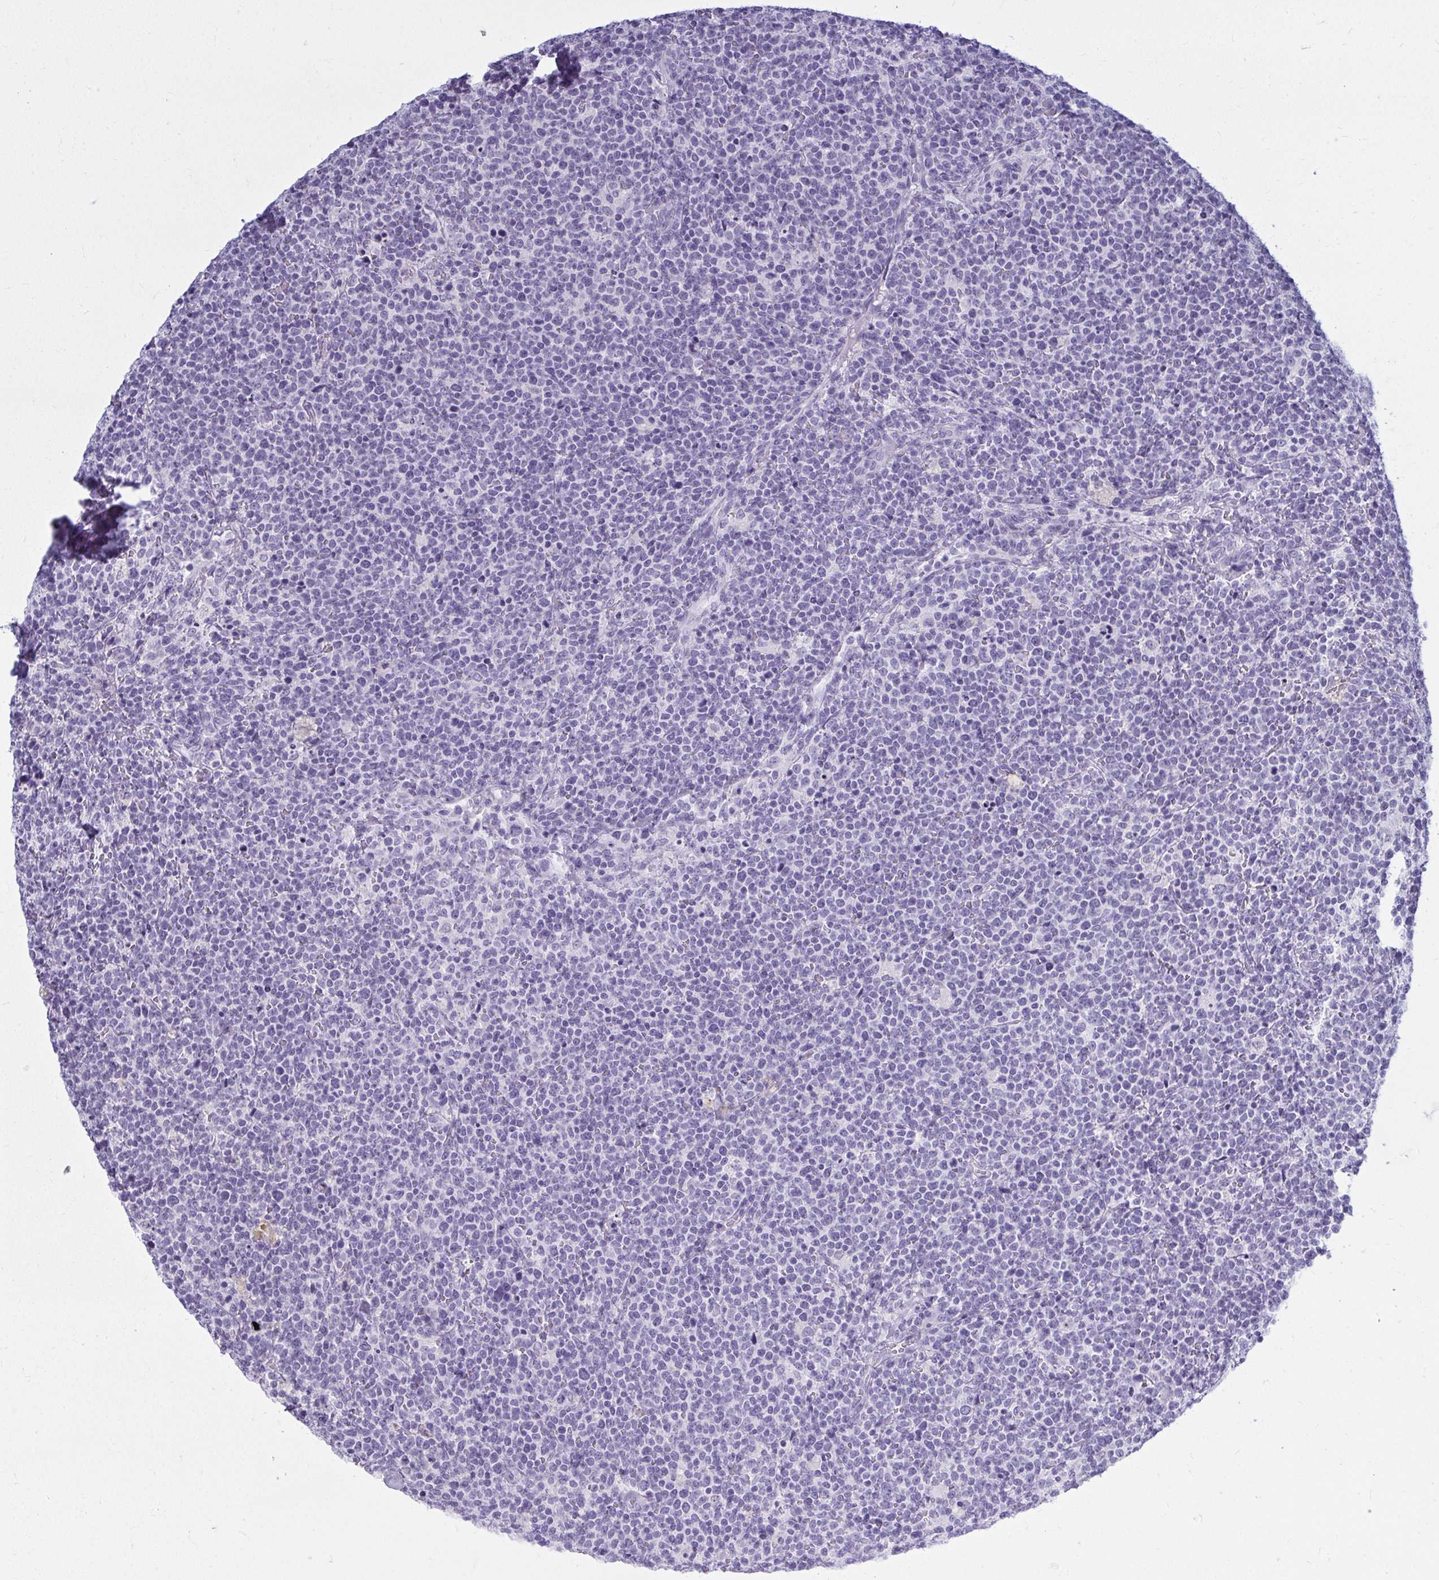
{"staining": {"intensity": "negative", "quantity": "none", "location": "none"}, "tissue": "lymphoma", "cell_type": "Tumor cells", "image_type": "cancer", "snomed": [{"axis": "morphology", "description": "Malignant lymphoma, non-Hodgkin's type, High grade"}, {"axis": "topography", "description": "Lymph node"}], "caption": "The immunohistochemistry histopathology image has no significant expression in tumor cells of malignant lymphoma, non-Hodgkin's type (high-grade) tissue.", "gene": "QDPR", "patient": {"sex": "male", "age": 61}}